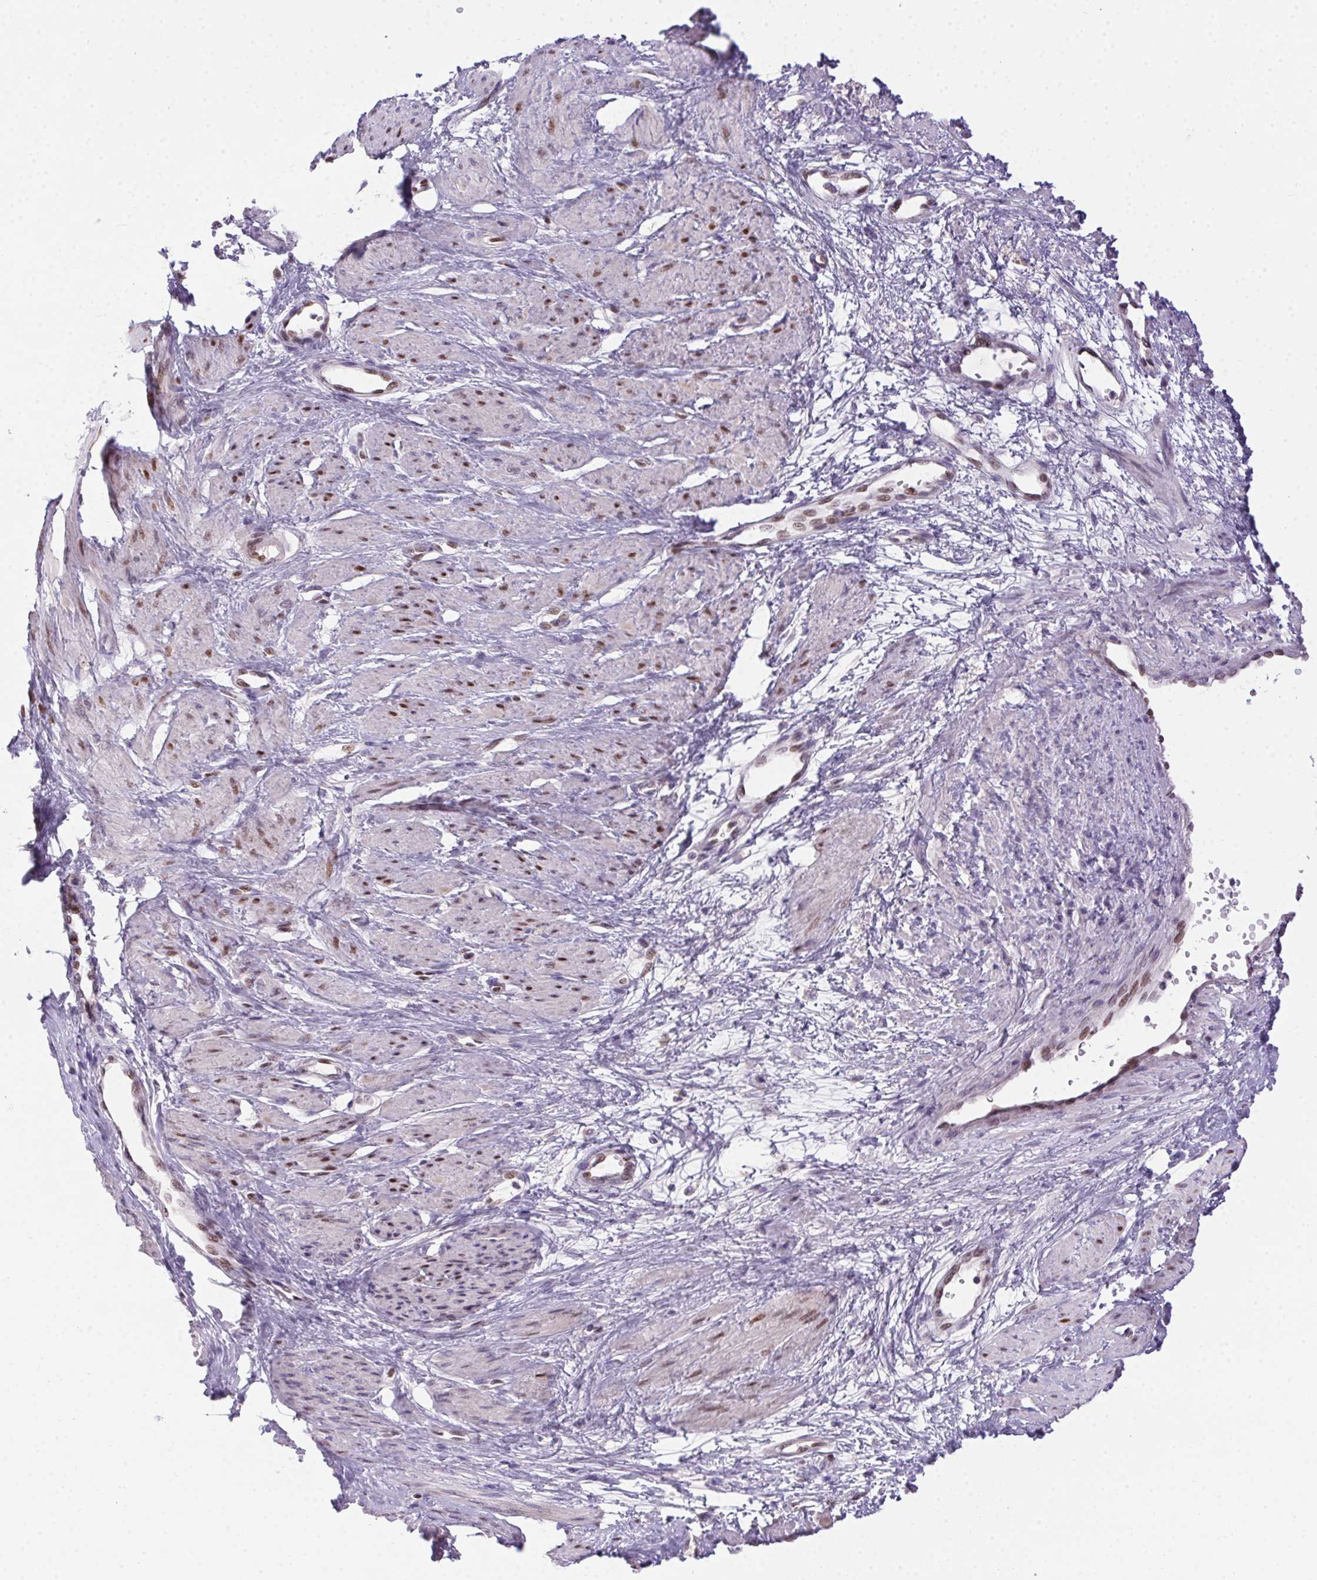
{"staining": {"intensity": "moderate", "quantity": "25%-75%", "location": "nuclear"}, "tissue": "smooth muscle", "cell_type": "Smooth muscle cells", "image_type": "normal", "snomed": [{"axis": "morphology", "description": "Normal tissue, NOS"}, {"axis": "topography", "description": "Smooth muscle"}, {"axis": "topography", "description": "Uterus"}], "caption": "Immunohistochemistry (IHC) (DAB) staining of benign human smooth muscle exhibits moderate nuclear protein staining in approximately 25%-75% of smooth muscle cells.", "gene": "SP9", "patient": {"sex": "female", "age": 39}}